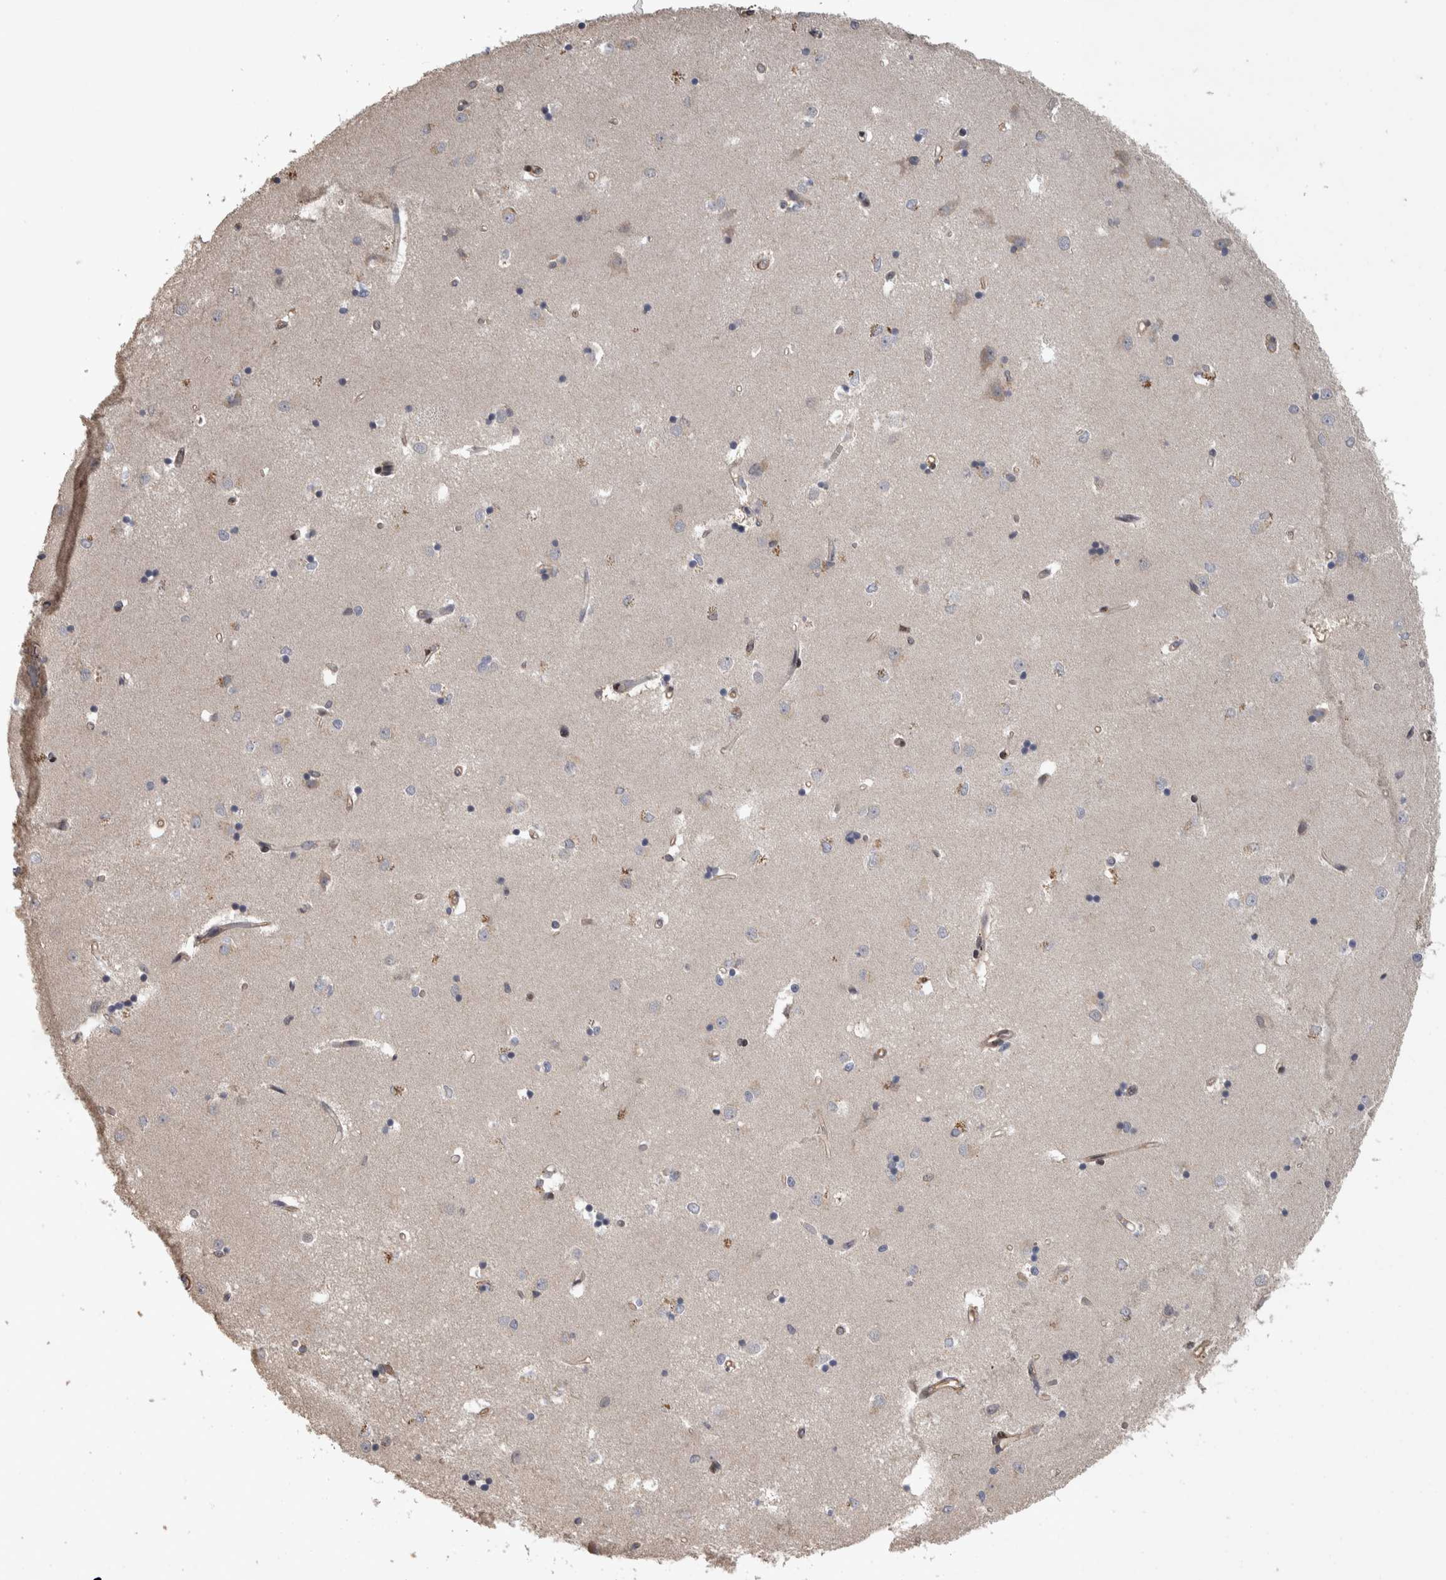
{"staining": {"intensity": "moderate", "quantity": "<25%", "location": "cytoplasmic/membranous"}, "tissue": "caudate", "cell_type": "Glial cells", "image_type": "normal", "snomed": [{"axis": "morphology", "description": "Normal tissue, NOS"}, {"axis": "topography", "description": "Lateral ventricle wall"}], "caption": "Glial cells display moderate cytoplasmic/membranous expression in approximately <25% of cells in benign caudate. (IHC, brightfield microscopy, high magnification).", "gene": "IFRD1", "patient": {"sex": "male", "age": 45}}